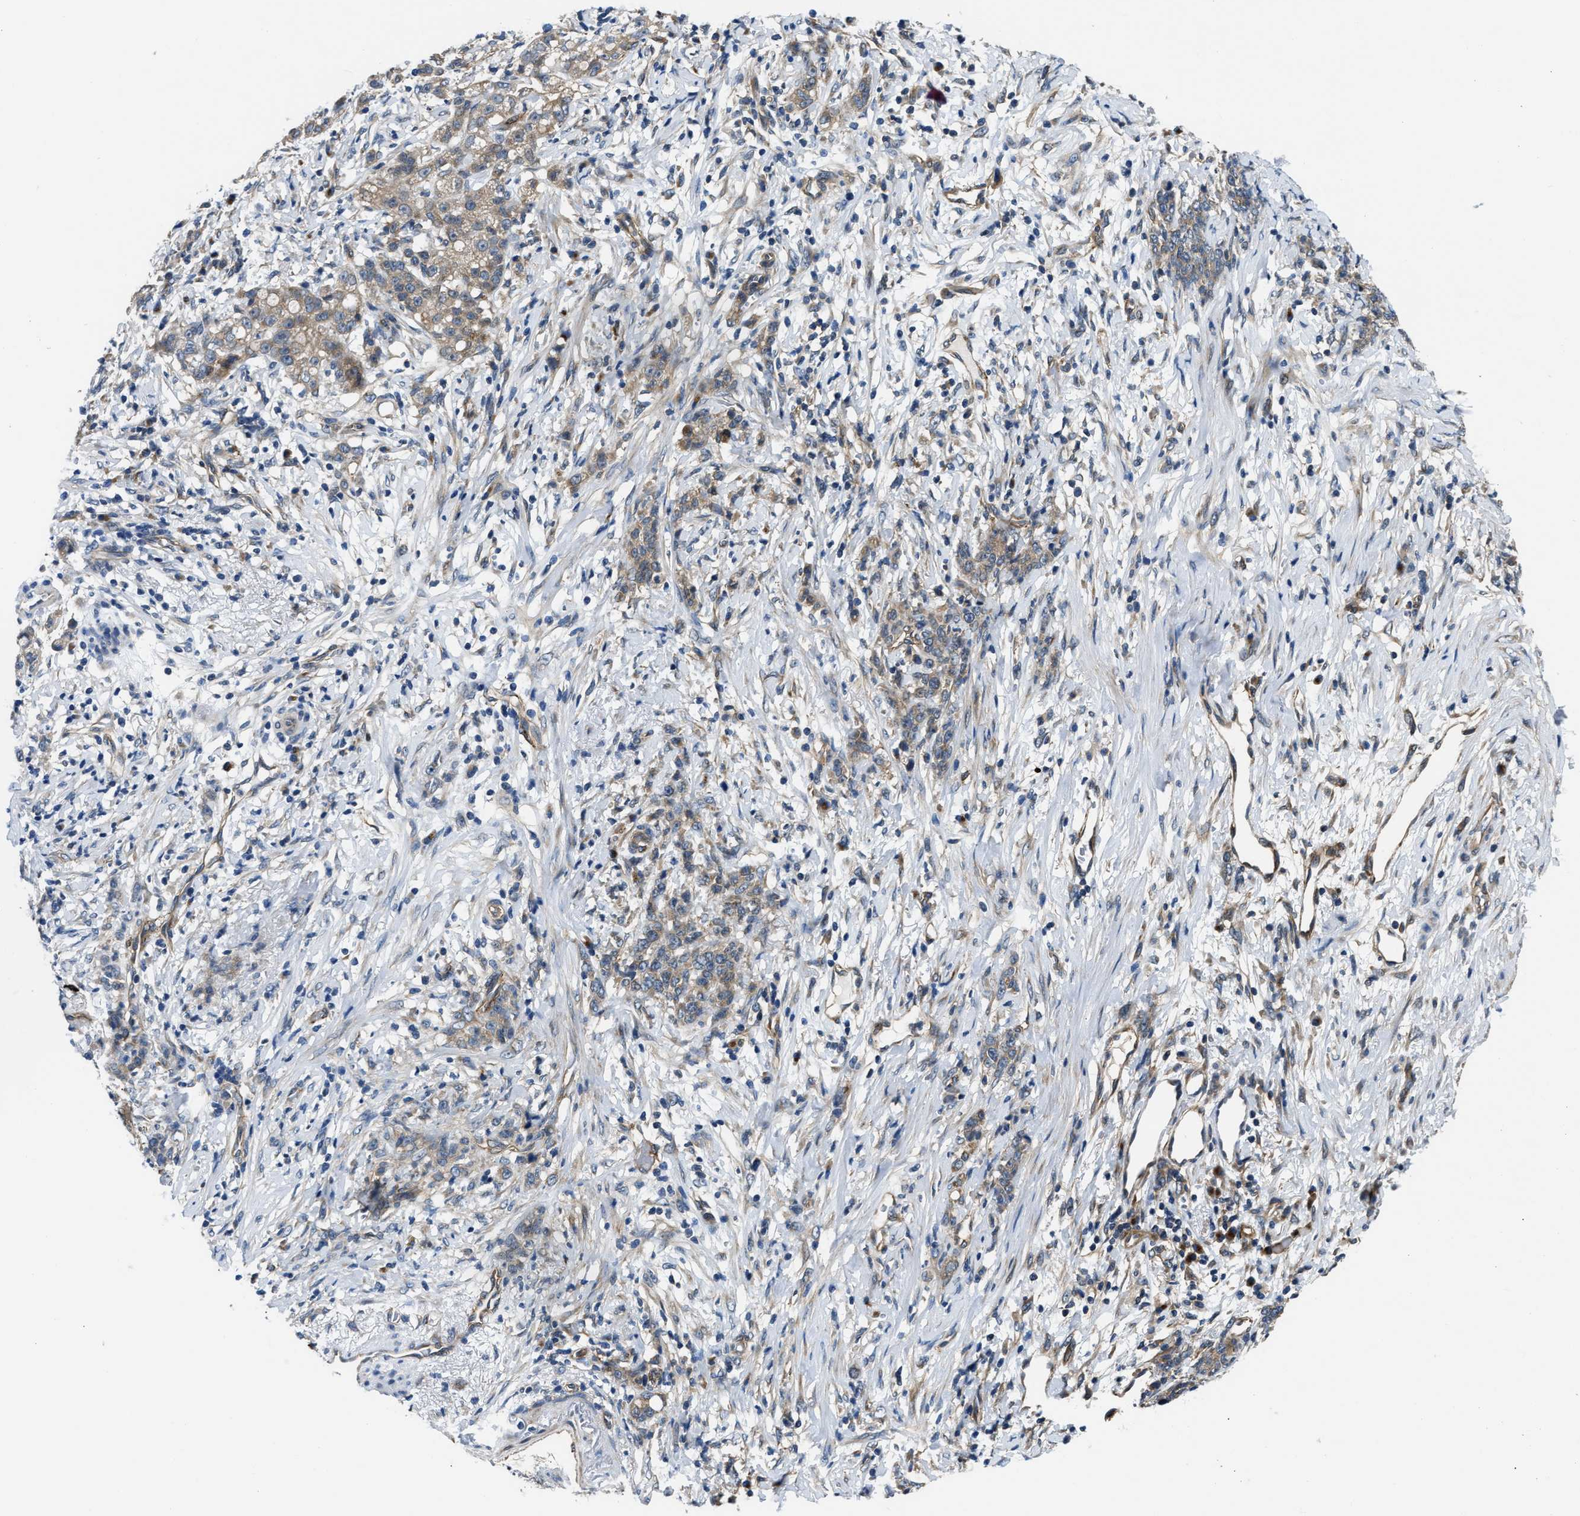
{"staining": {"intensity": "weak", "quantity": "25%-75%", "location": "cytoplasmic/membranous"}, "tissue": "stomach cancer", "cell_type": "Tumor cells", "image_type": "cancer", "snomed": [{"axis": "morphology", "description": "Adenocarcinoma, NOS"}, {"axis": "topography", "description": "Stomach, lower"}], "caption": "Immunohistochemistry (IHC) image of neoplastic tissue: stomach cancer stained using immunohistochemistry displays low levels of weak protein expression localized specifically in the cytoplasmic/membranous of tumor cells, appearing as a cytoplasmic/membranous brown color.", "gene": "PNPLA8", "patient": {"sex": "male", "age": 88}}